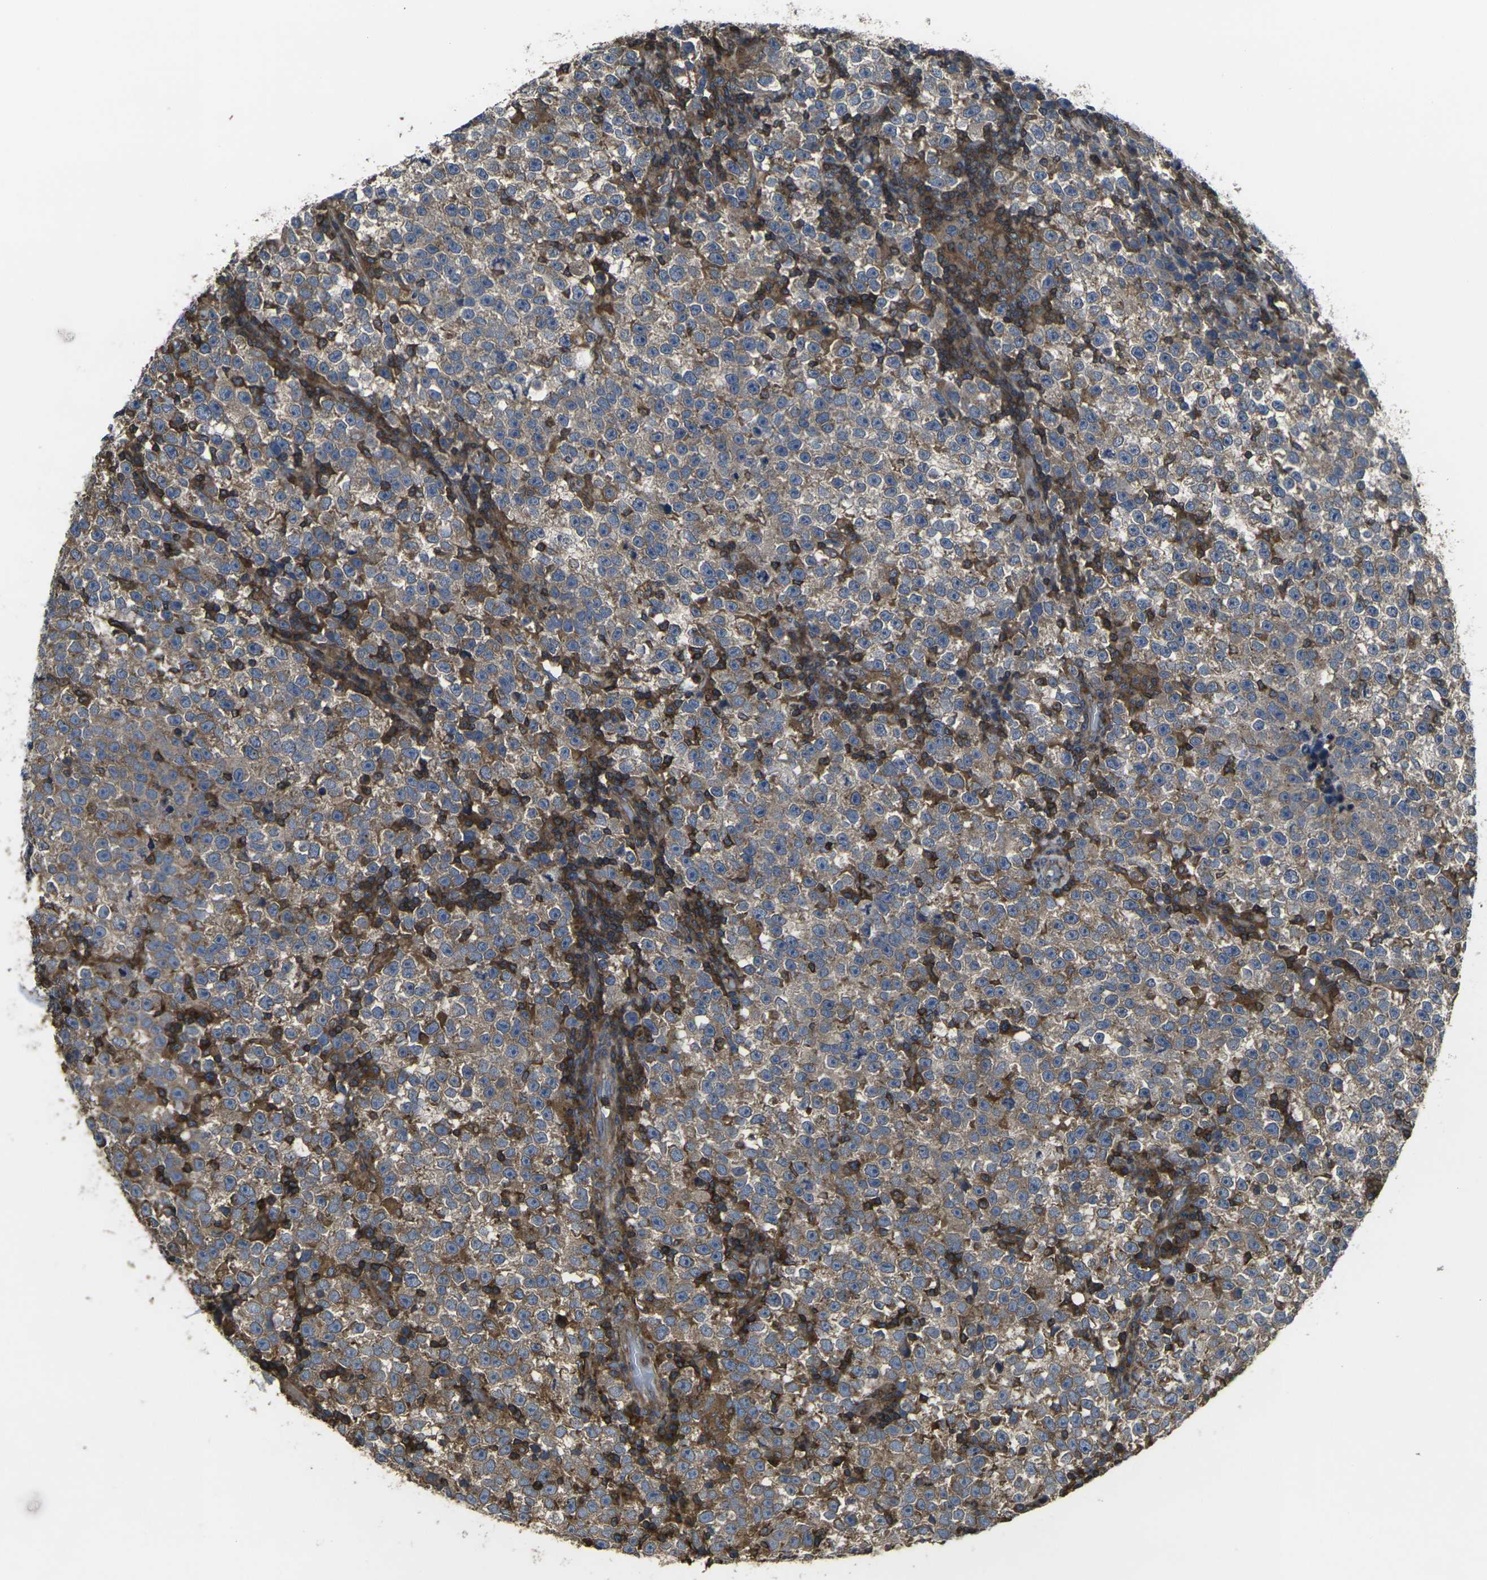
{"staining": {"intensity": "weak", "quantity": ">75%", "location": "cytoplasmic/membranous"}, "tissue": "testis cancer", "cell_type": "Tumor cells", "image_type": "cancer", "snomed": [{"axis": "morphology", "description": "Seminoma, NOS"}, {"axis": "topography", "description": "Testis"}], "caption": "This is a histology image of IHC staining of testis cancer (seminoma), which shows weak staining in the cytoplasmic/membranous of tumor cells.", "gene": "PRKACB", "patient": {"sex": "male", "age": 43}}